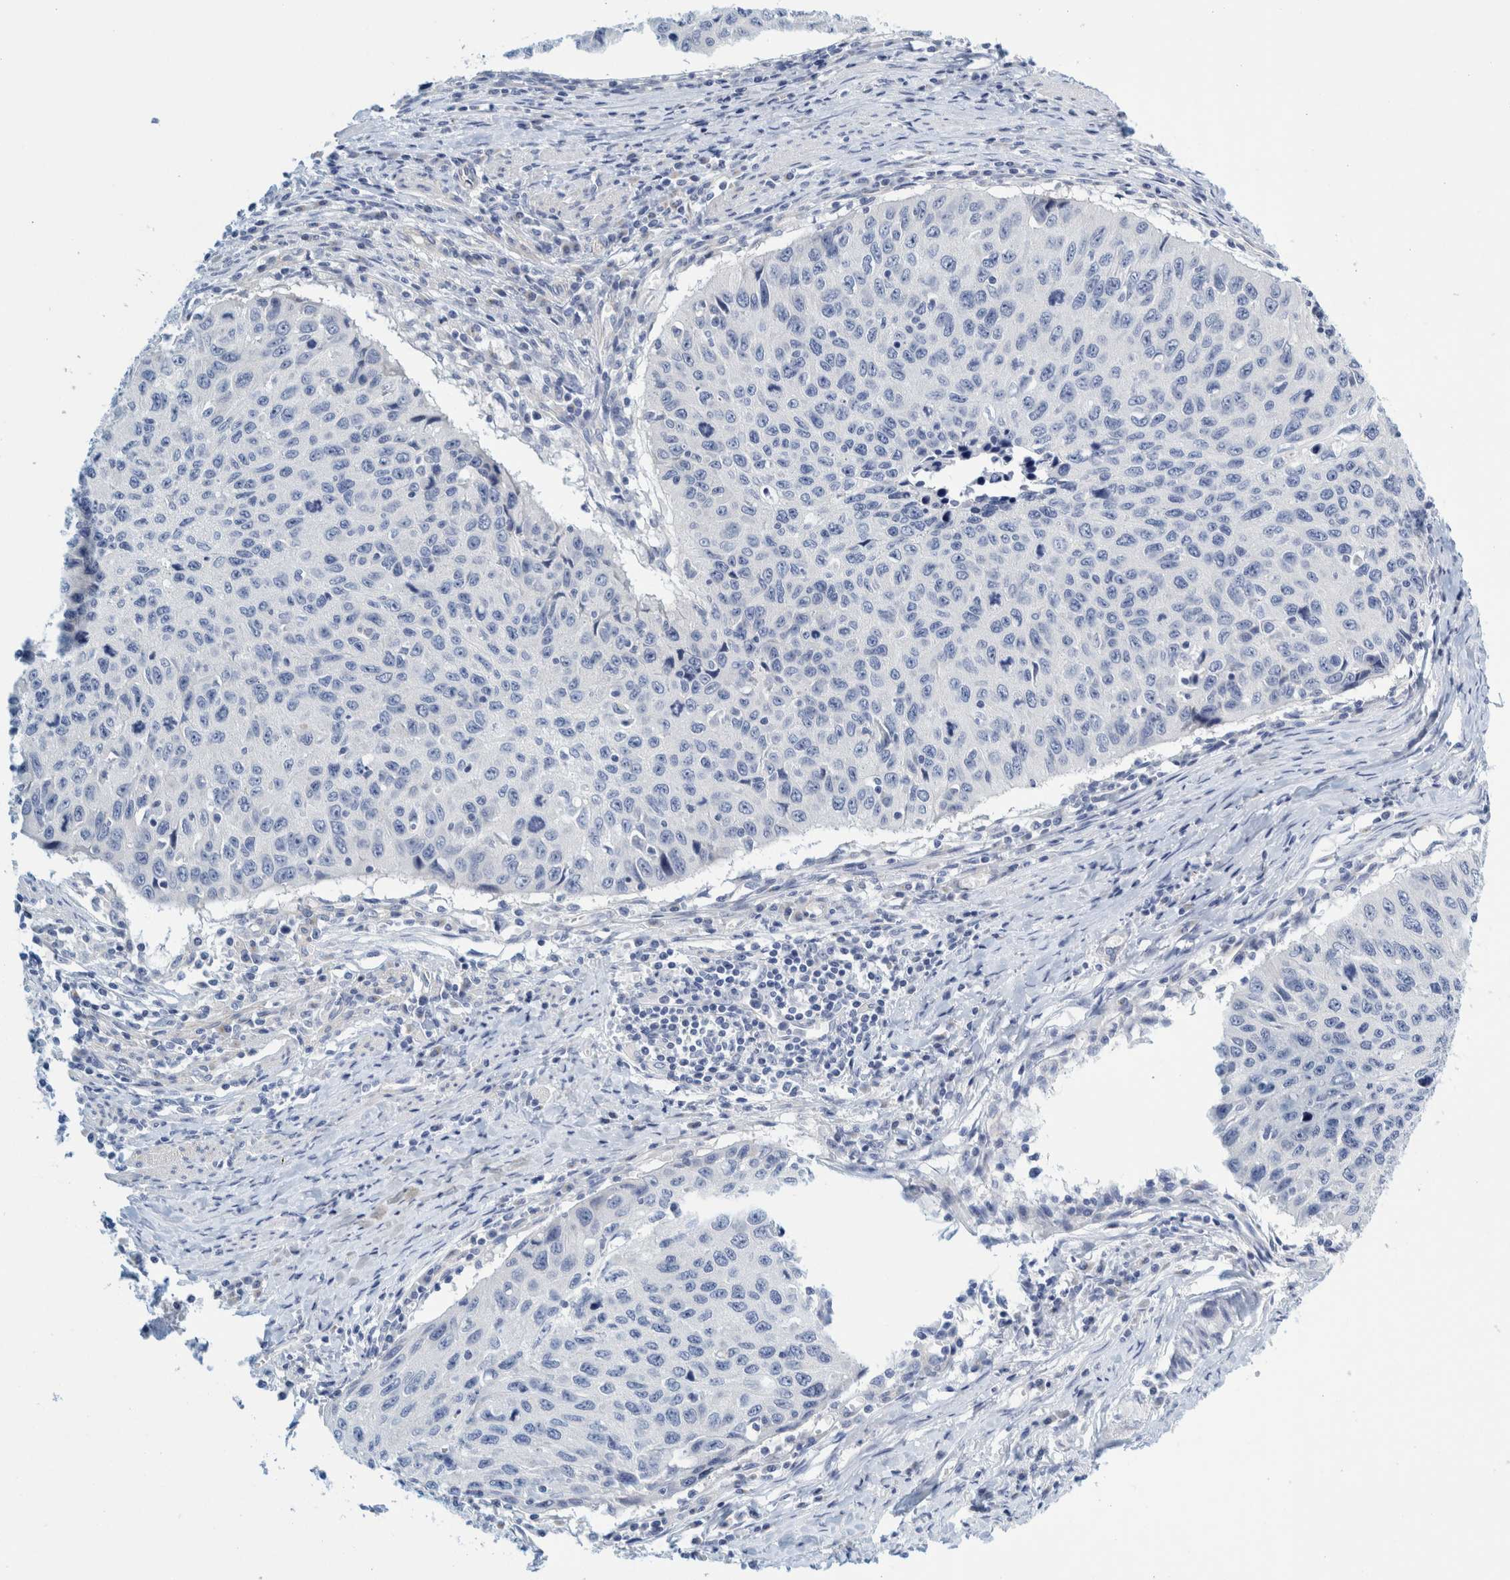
{"staining": {"intensity": "negative", "quantity": "none", "location": "none"}, "tissue": "cervical cancer", "cell_type": "Tumor cells", "image_type": "cancer", "snomed": [{"axis": "morphology", "description": "Squamous cell carcinoma, NOS"}, {"axis": "topography", "description": "Cervix"}], "caption": "DAB (3,3'-diaminobenzidine) immunohistochemical staining of human squamous cell carcinoma (cervical) demonstrates no significant expression in tumor cells.", "gene": "ZNF324B", "patient": {"sex": "female", "age": 53}}